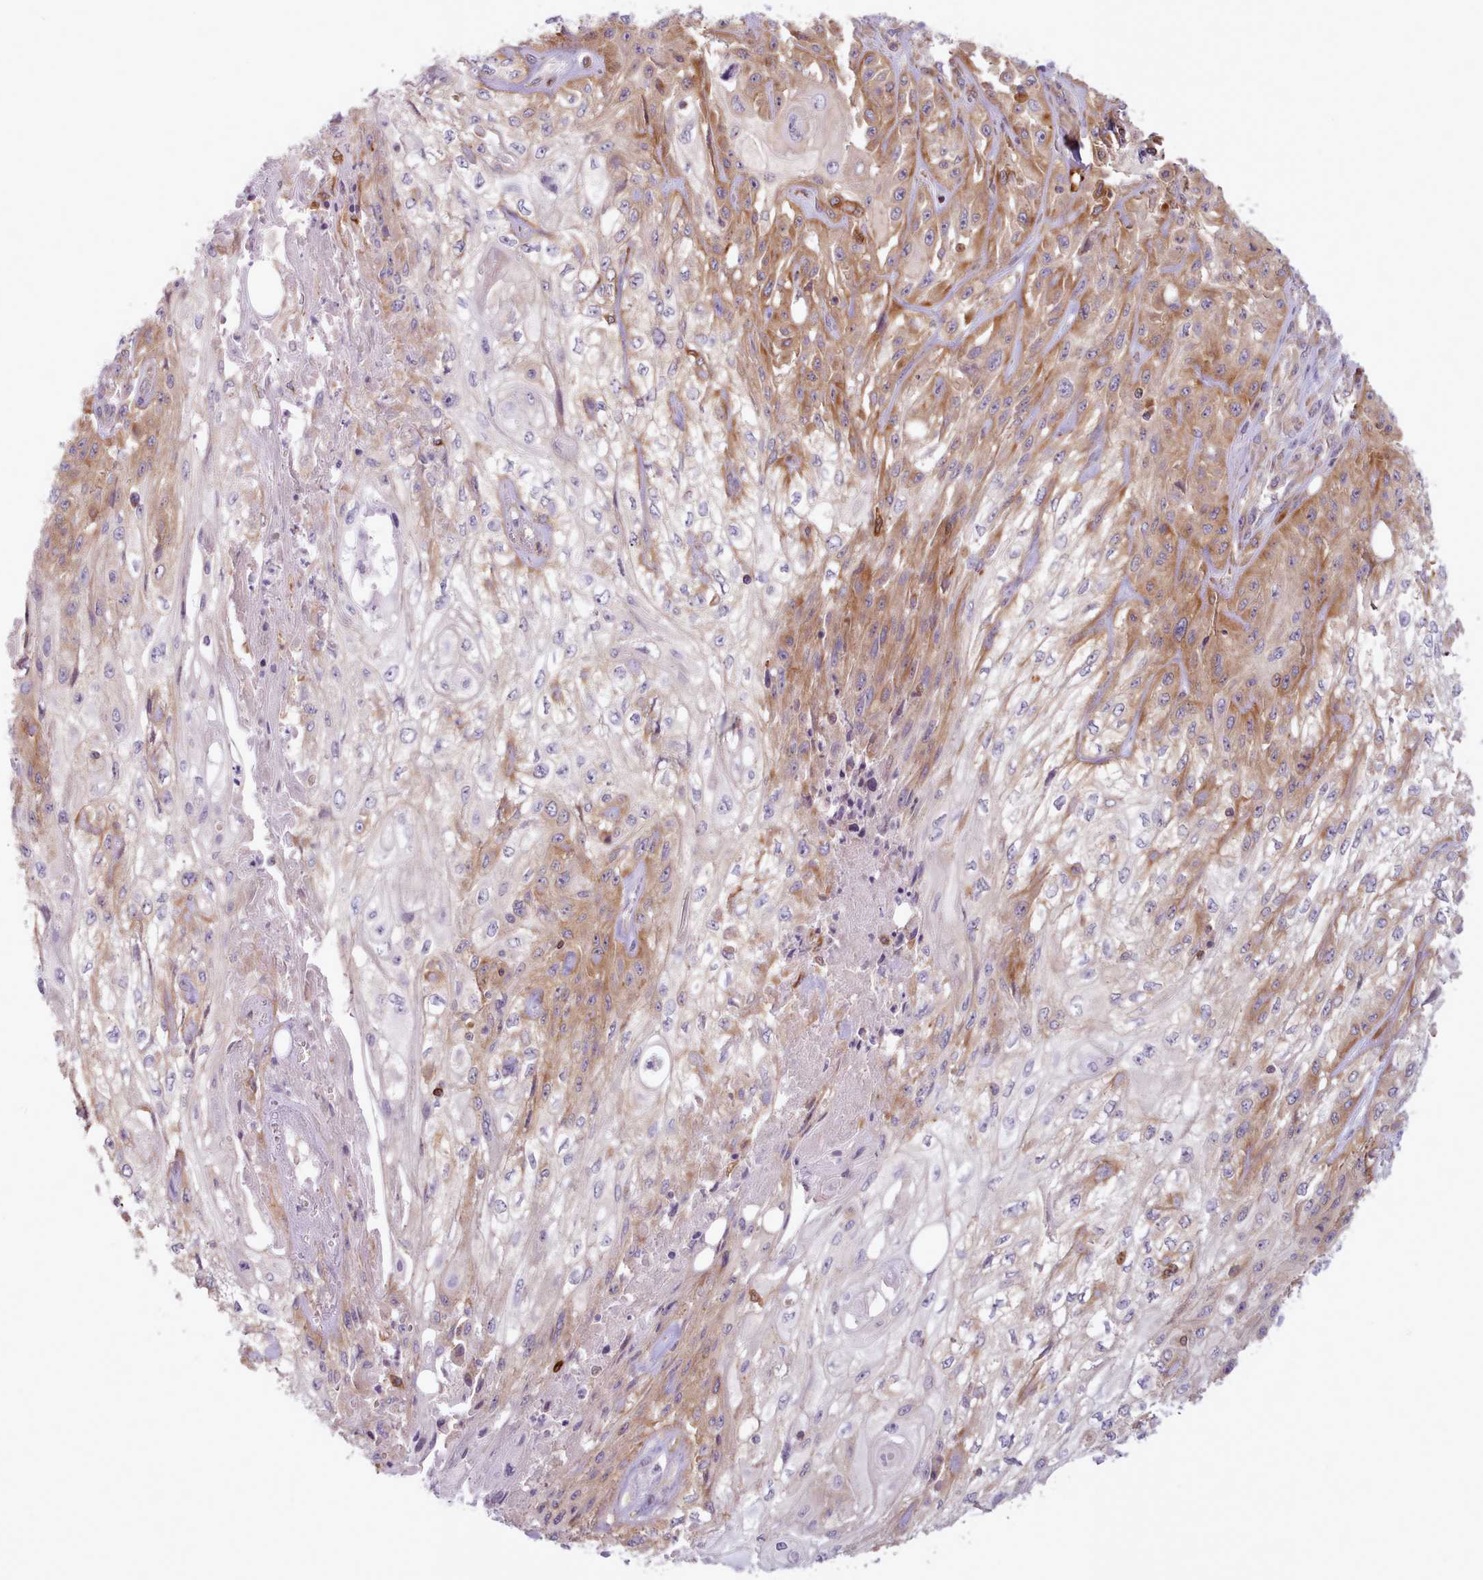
{"staining": {"intensity": "moderate", "quantity": ">75%", "location": "cytoplasmic/membranous"}, "tissue": "skin cancer", "cell_type": "Tumor cells", "image_type": "cancer", "snomed": [{"axis": "morphology", "description": "Squamous cell carcinoma, NOS"}, {"axis": "morphology", "description": "Squamous cell carcinoma, metastatic, NOS"}, {"axis": "topography", "description": "Skin"}, {"axis": "topography", "description": "Lymph node"}], "caption": "Immunohistochemical staining of skin metastatic squamous cell carcinoma displays medium levels of moderate cytoplasmic/membranous positivity in about >75% of tumor cells.", "gene": "CRYBG1", "patient": {"sex": "male", "age": 75}}